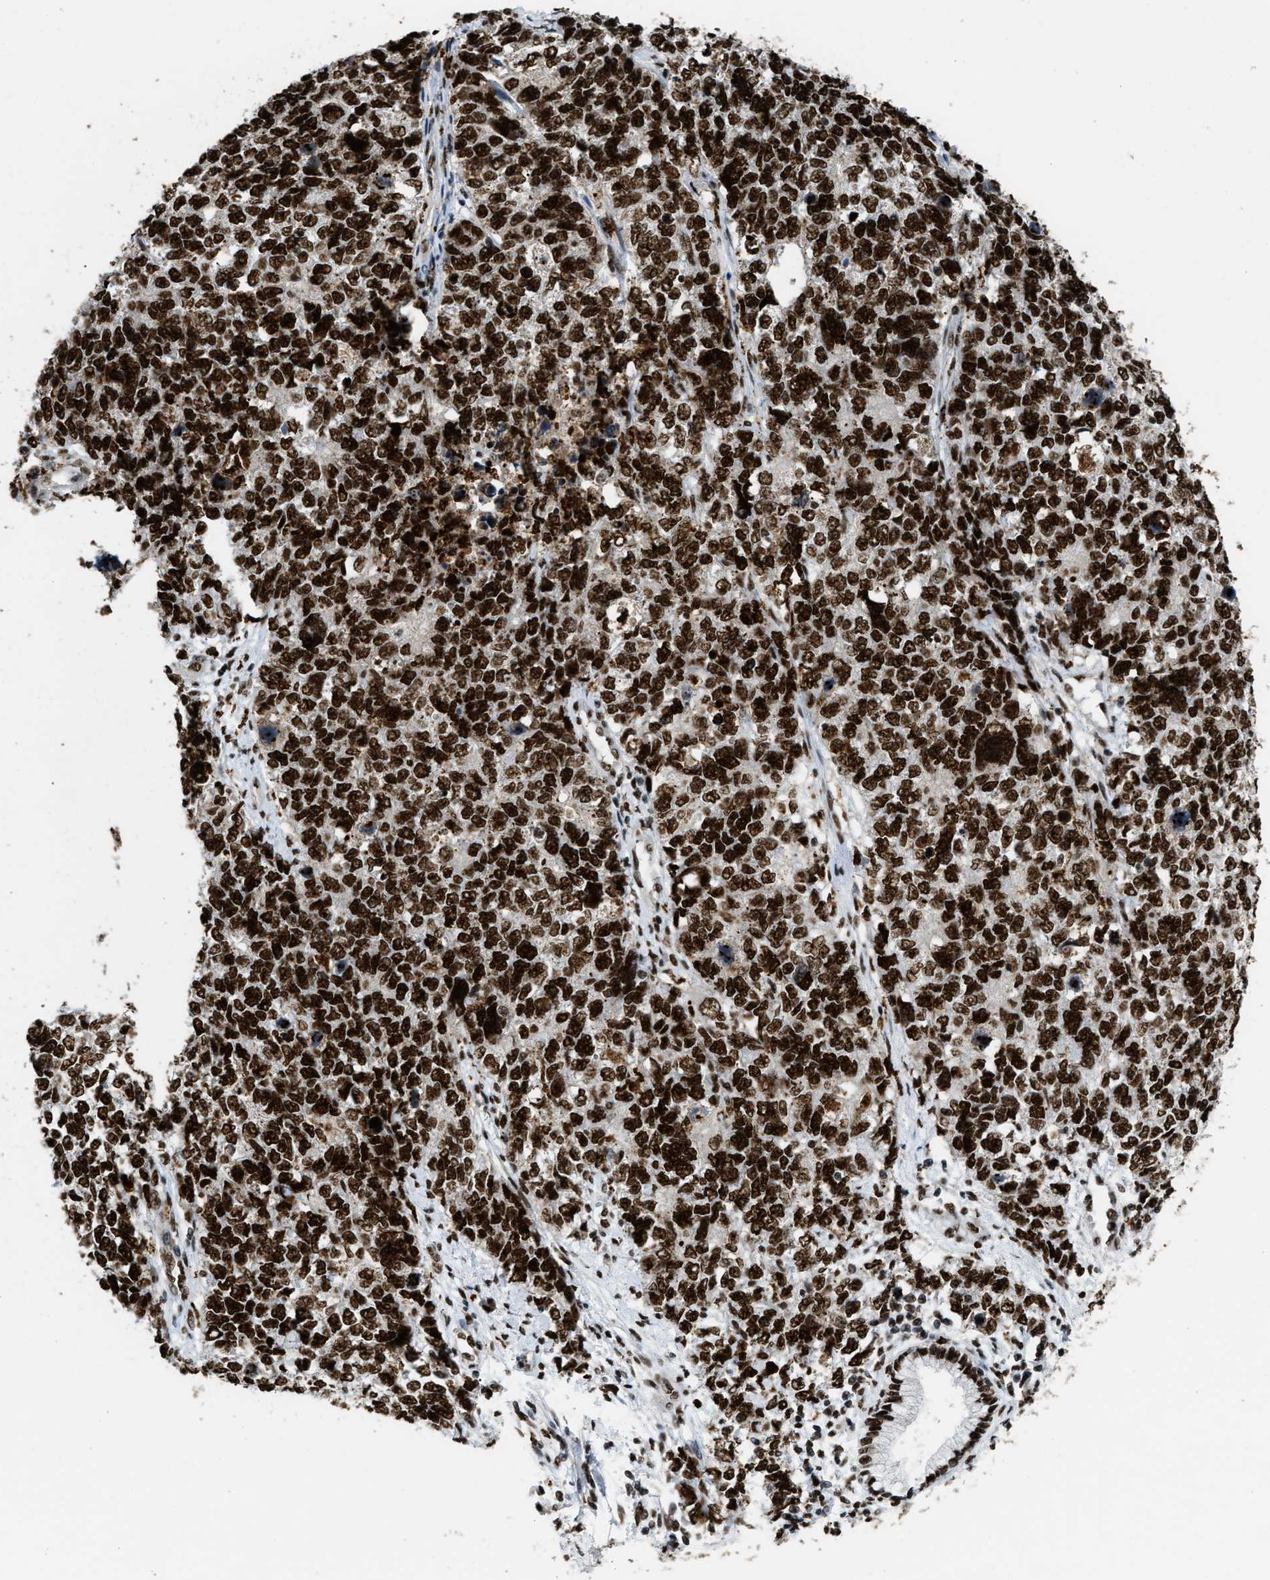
{"staining": {"intensity": "strong", "quantity": ">75%", "location": "nuclear"}, "tissue": "cervical cancer", "cell_type": "Tumor cells", "image_type": "cancer", "snomed": [{"axis": "morphology", "description": "Squamous cell carcinoma, NOS"}, {"axis": "topography", "description": "Cervix"}], "caption": "Tumor cells reveal high levels of strong nuclear staining in about >75% of cells in human cervical cancer.", "gene": "NUMA1", "patient": {"sex": "female", "age": 63}}